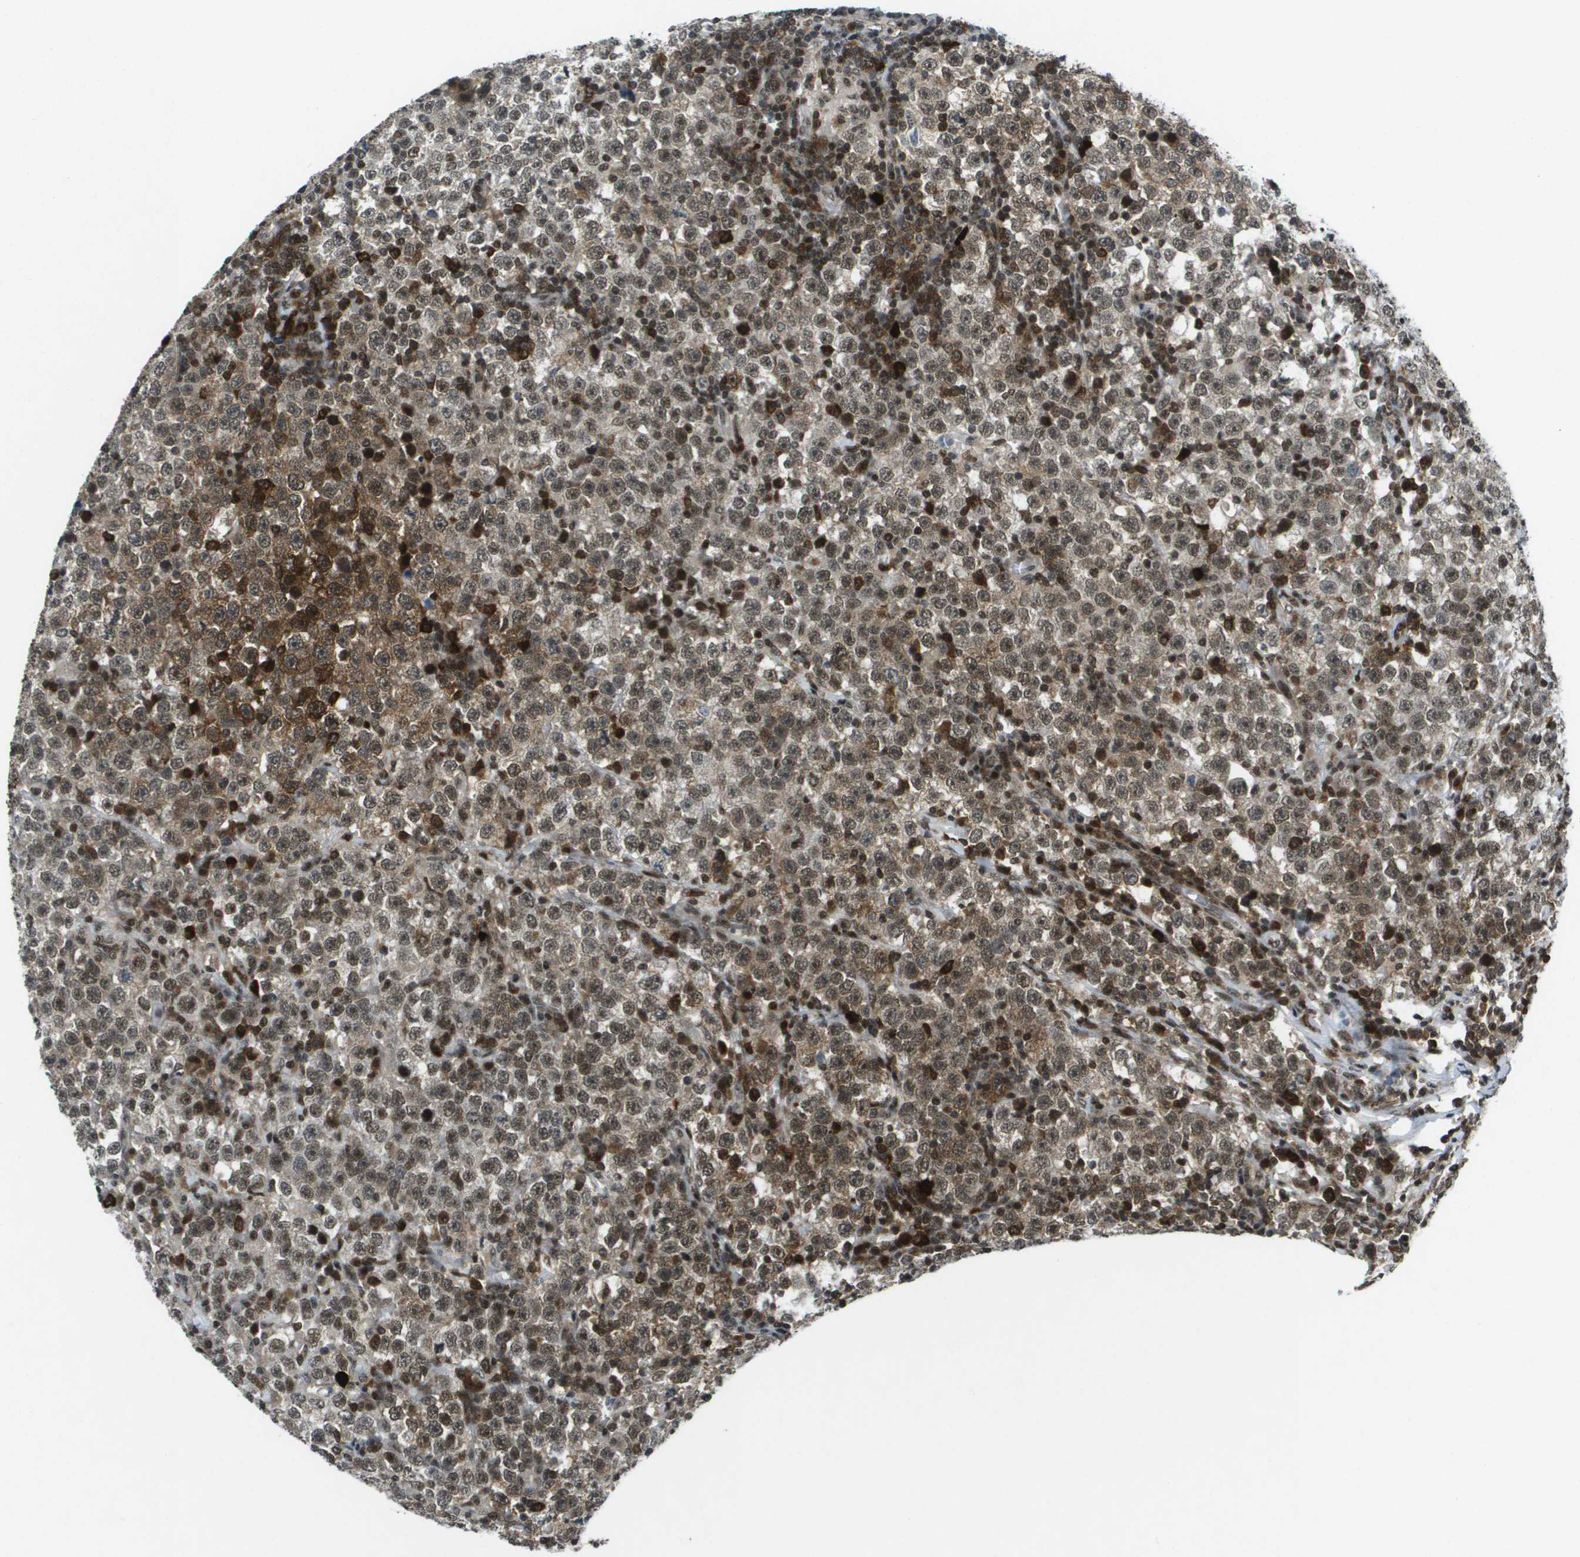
{"staining": {"intensity": "moderate", "quantity": ">75%", "location": "cytoplasmic/membranous,nuclear"}, "tissue": "testis cancer", "cell_type": "Tumor cells", "image_type": "cancer", "snomed": [{"axis": "morphology", "description": "Seminoma, NOS"}, {"axis": "topography", "description": "Testis"}], "caption": "Immunohistochemistry of human testis seminoma reveals medium levels of moderate cytoplasmic/membranous and nuclear staining in about >75% of tumor cells.", "gene": "IRF7", "patient": {"sex": "male", "age": 43}}